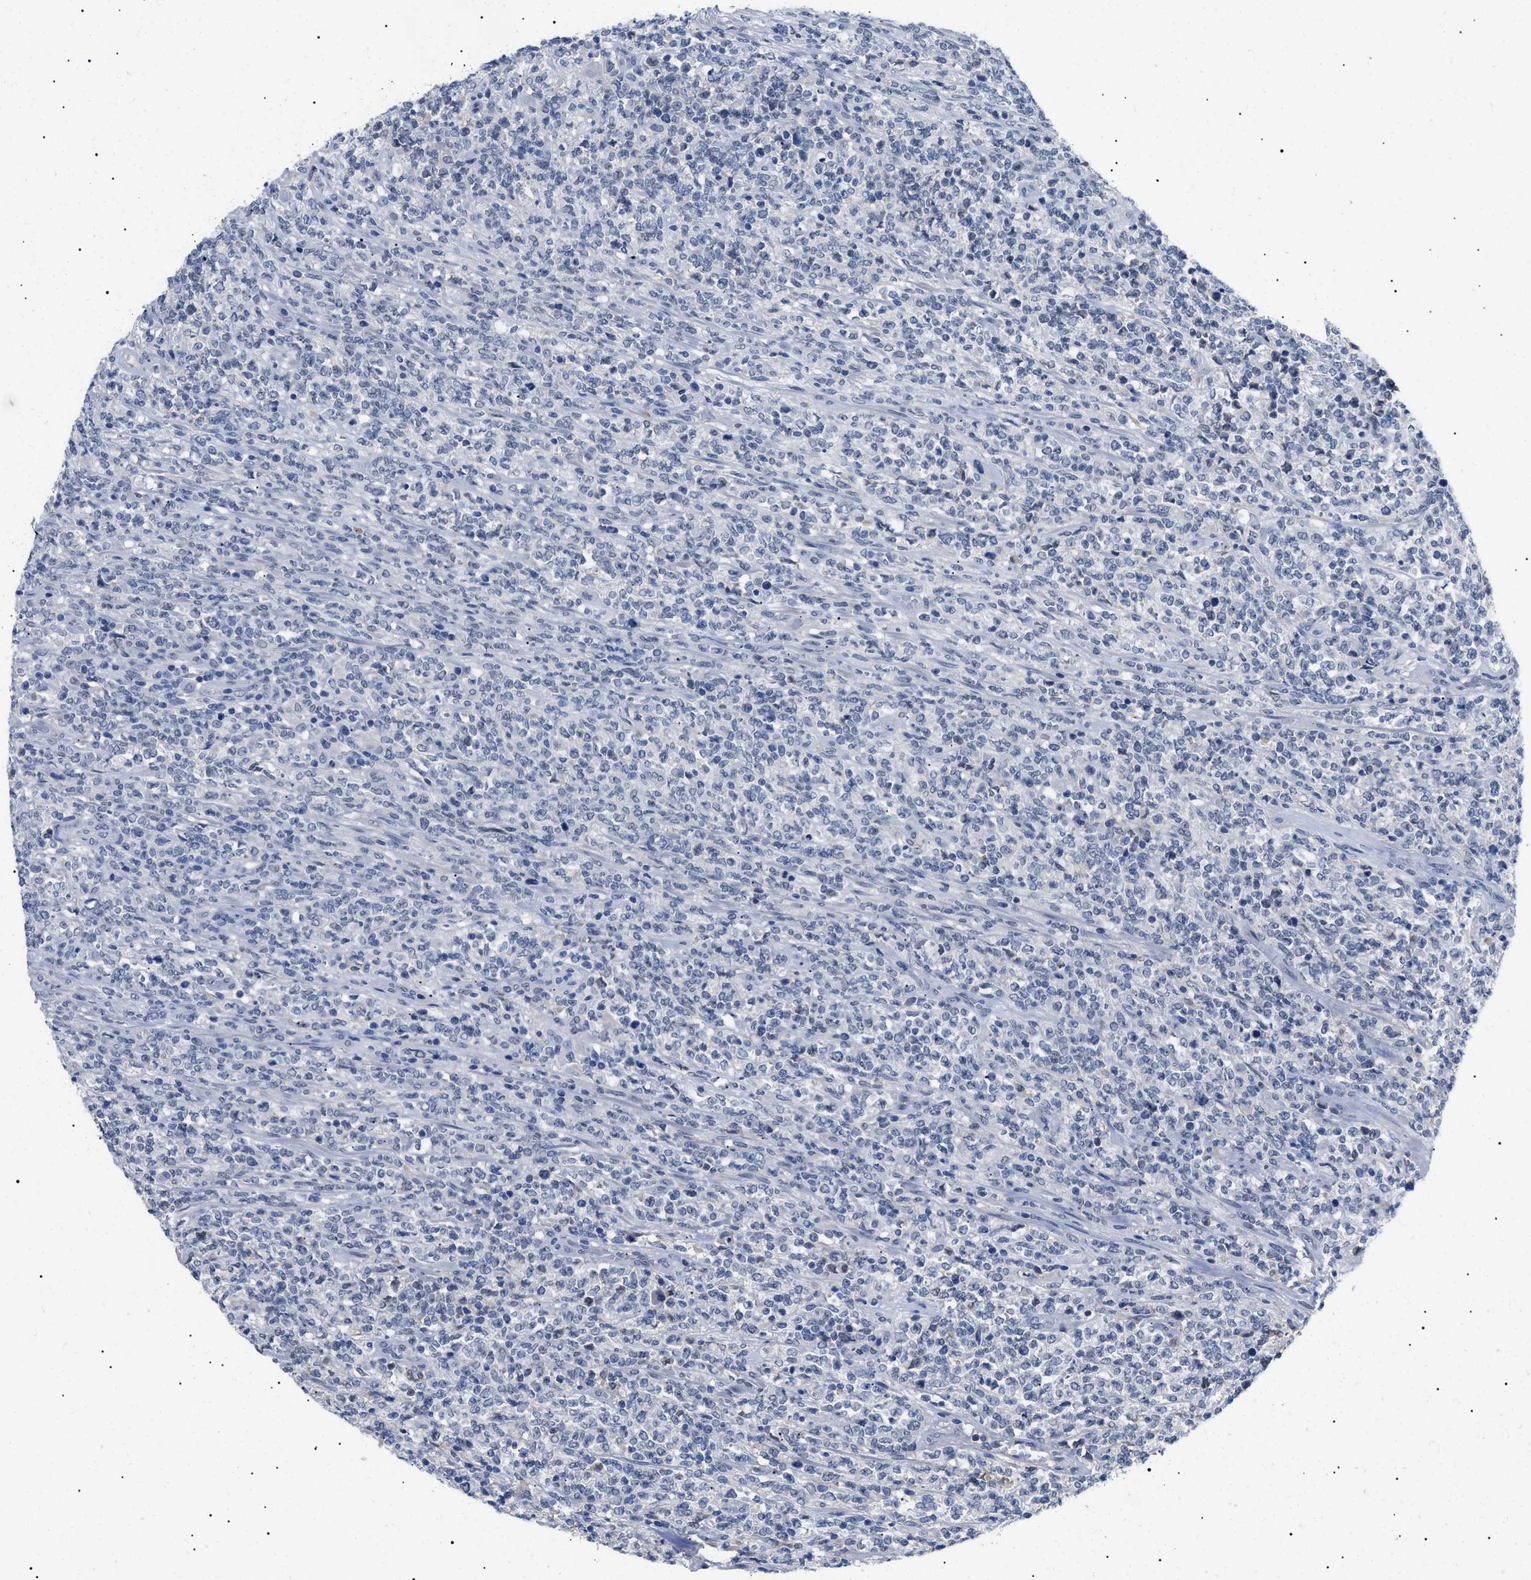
{"staining": {"intensity": "negative", "quantity": "none", "location": "none"}, "tissue": "lymphoma", "cell_type": "Tumor cells", "image_type": "cancer", "snomed": [{"axis": "morphology", "description": "Malignant lymphoma, non-Hodgkin's type, High grade"}, {"axis": "topography", "description": "Soft tissue"}], "caption": "Protein analysis of malignant lymphoma, non-Hodgkin's type (high-grade) exhibits no significant positivity in tumor cells.", "gene": "PRRT2", "patient": {"sex": "male", "age": 18}}